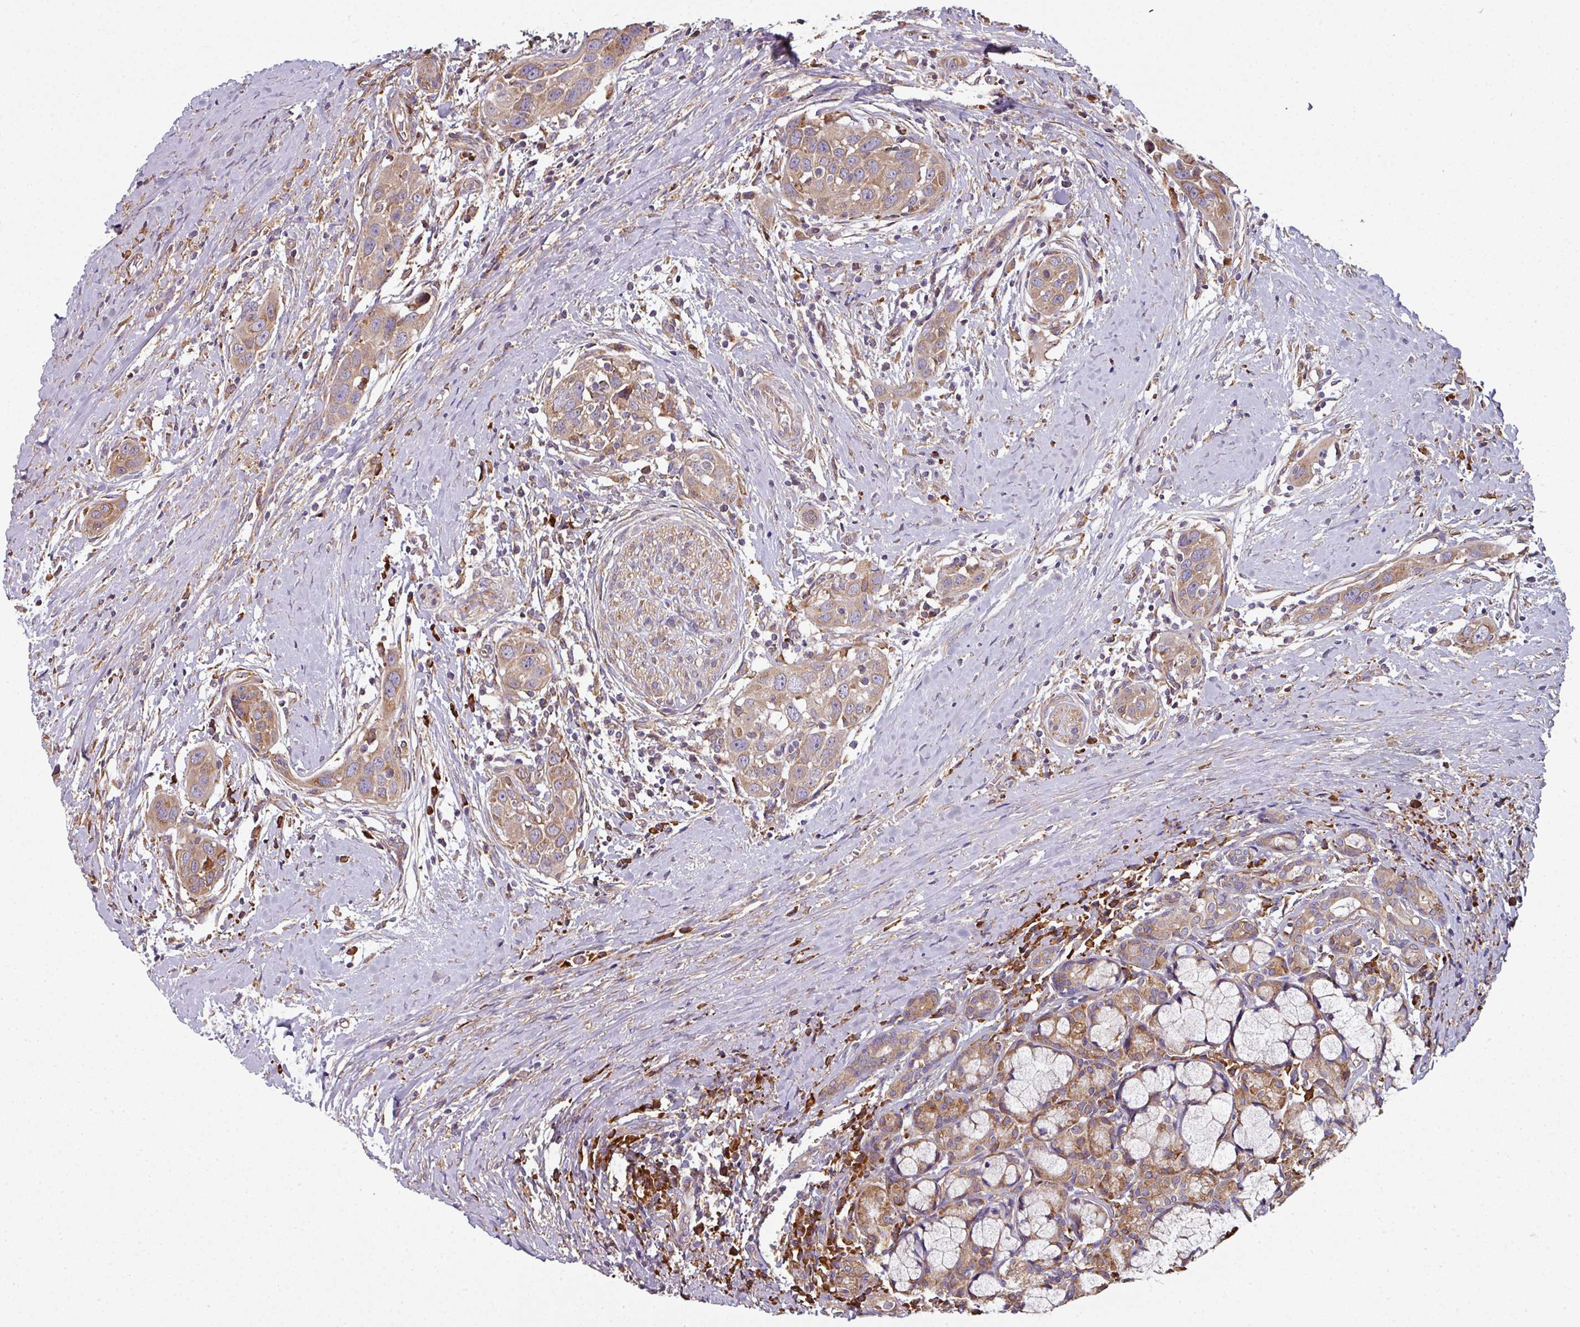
{"staining": {"intensity": "moderate", "quantity": "25%-75%", "location": "cytoplasmic/membranous"}, "tissue": "head and neck cancer", "cell_type": "Tumor cells", "image_type": "cancer", "snomed": [{"axis": "morphology", "description": "Squamous cell carcinoma, NOS"}, {"axis": "topography", "description": "Oral tissue"}, {"axis": "topography", "description": "Head-Neck"}], "caption": "Head and neck squamous cell carcinoma stained with a brown dye shows moderate cytoplasmic/membranous positive expression in about 25%-75% of tumor cells.", "gene": "FAT4", "patient": {"sex": "female", "age": 50}}